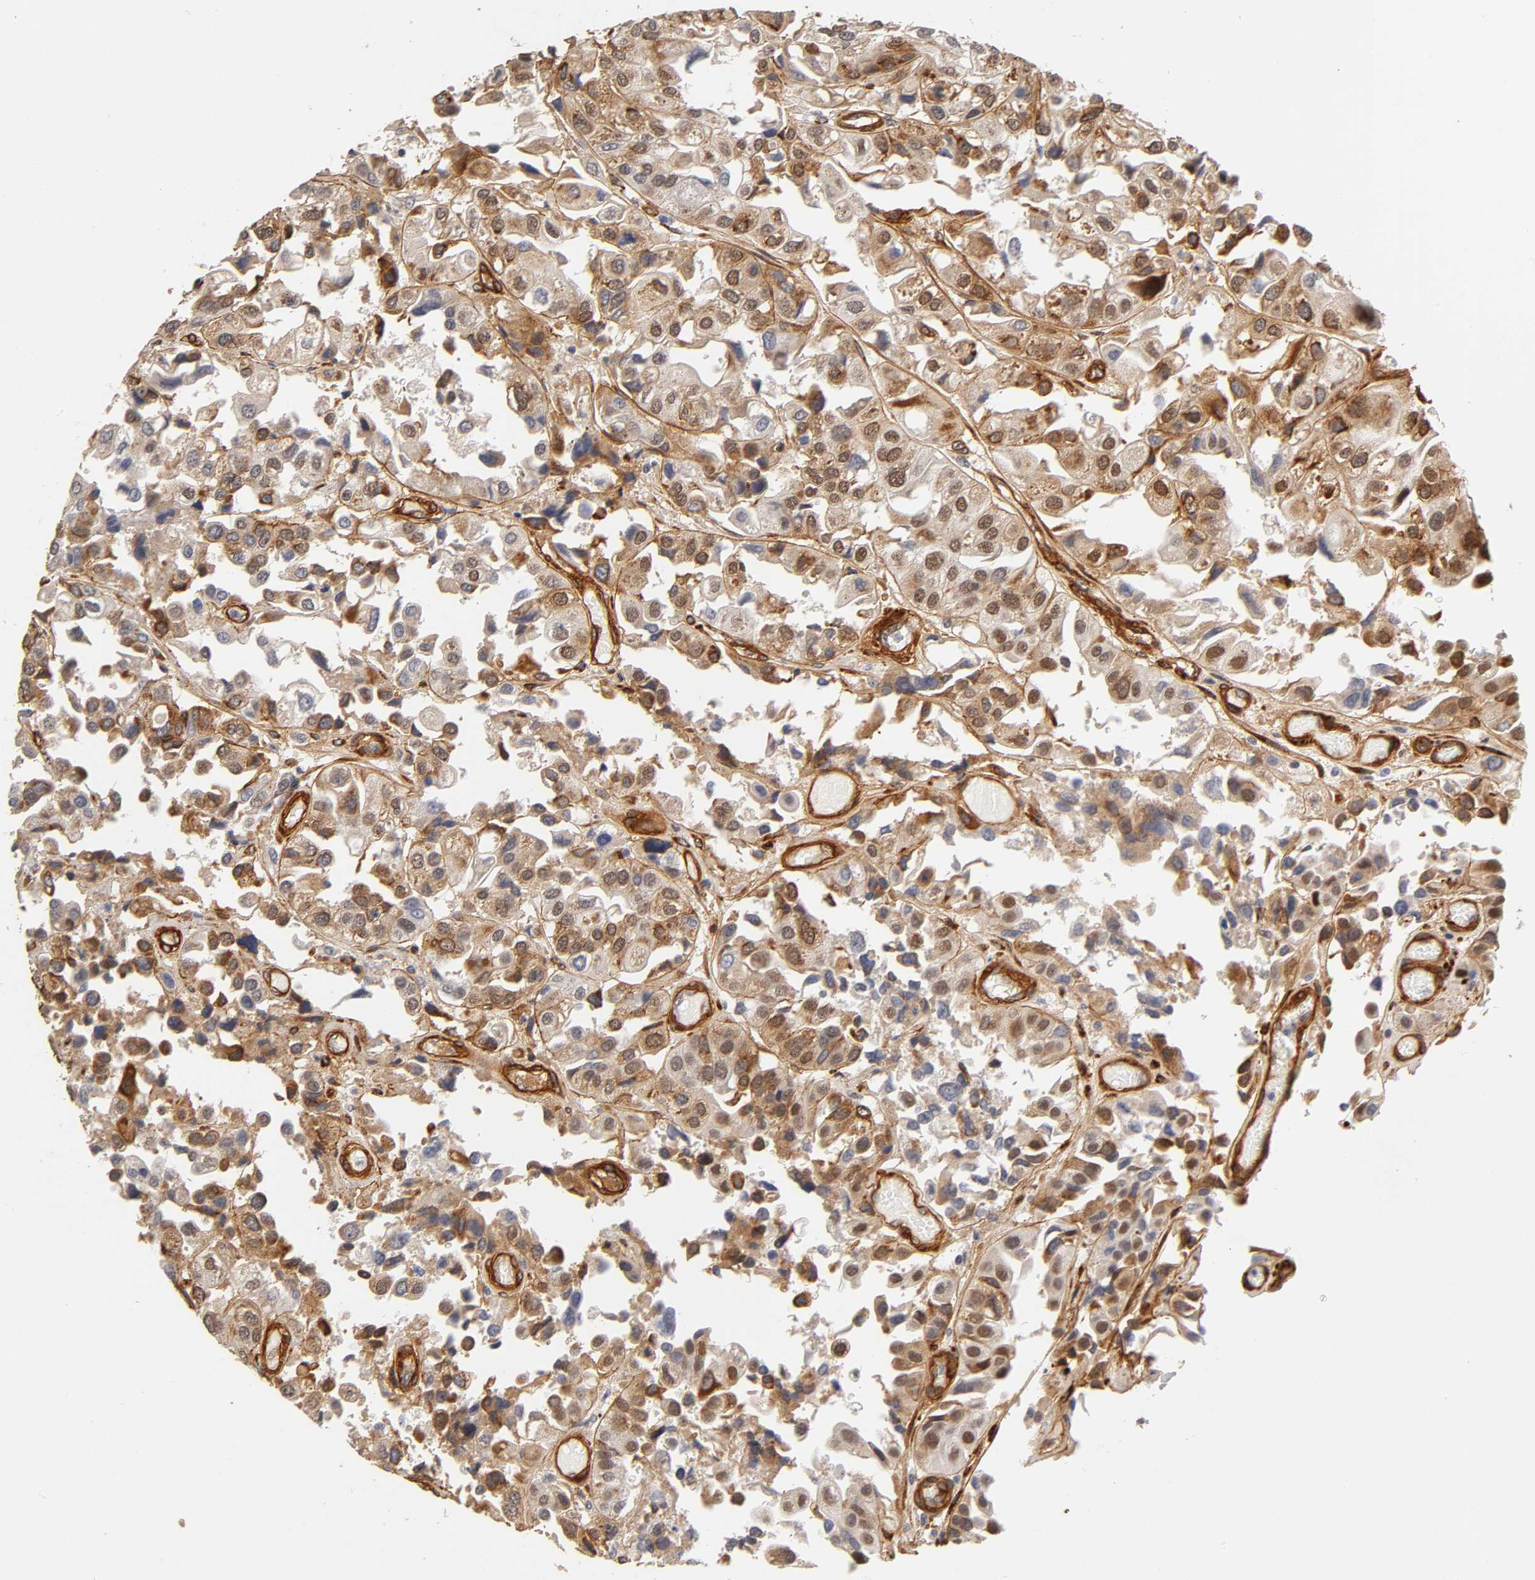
{"staining": {"intensity": "strong", "quantity": ">75%", "location": "cytoplasmic/membranous,nuclear"}, "tissue": "urothelial cancer", "cell_type": "Tumor cells", "image_type": "cancer", "snomed": [{"axis": "morphology", "description": "Urothelial carcinoma, High grade"}, {"axis": "topography", "description": "Urinary bladder"}], "caption": "Urothelial cancer stained with DAB (3,3'-diaminobenzidine) immunohistochemistry shows high levels of strong cytoplasmic/membranous and nuclear positivity in about >75% of tumor cells.", "gene": "LAMB1", "patient": {"sex": "female", "age": 64}}